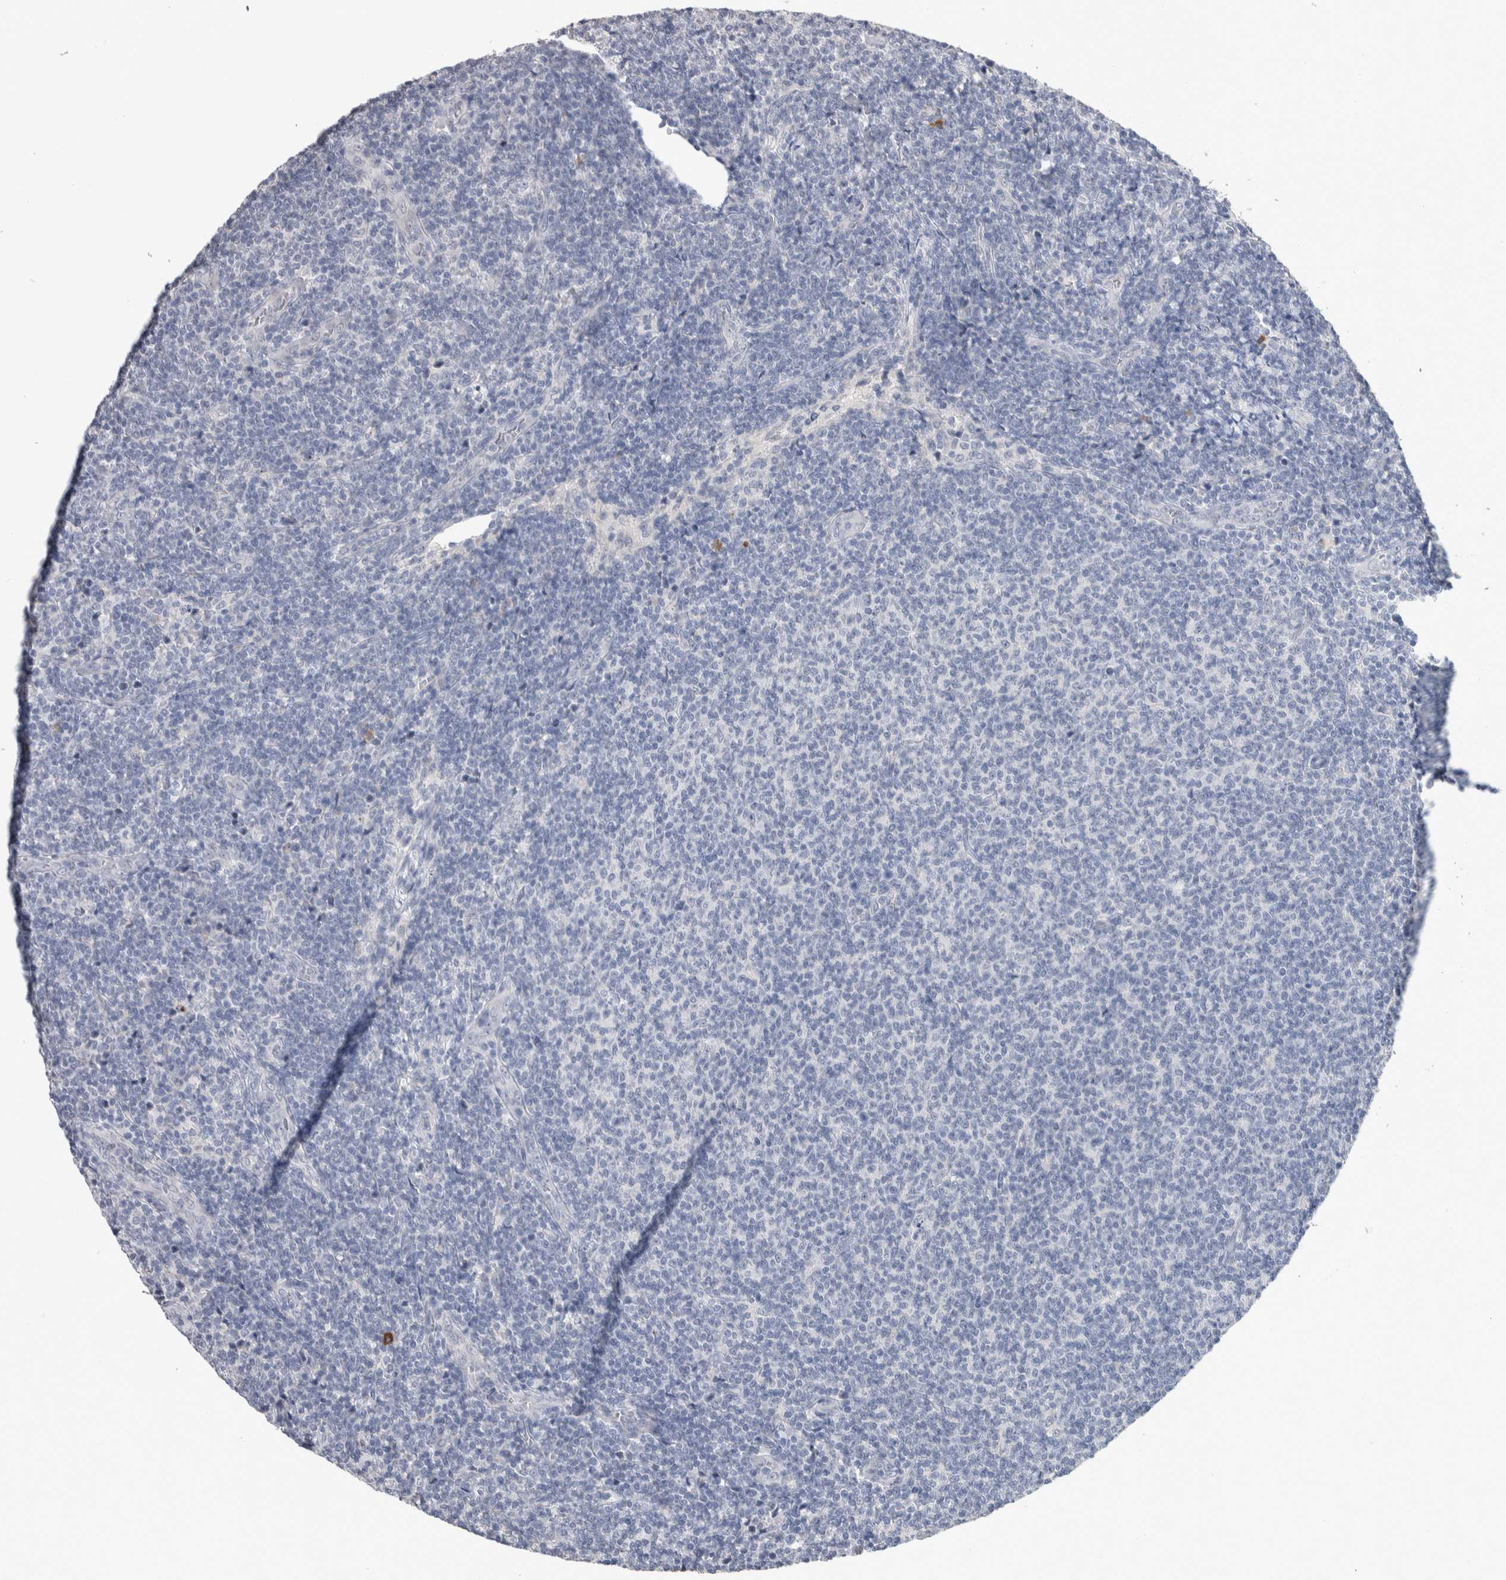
{"staining": {"intensity": "negative", "quantity": "none", "location": "none"}, "tissue": "lymphoma", "cell_type": "Tumor cells", "image_type": "cancer", "snomed": [{"axis": "morphology", "description": "Malignant lymphoma, non-Hodgkin's type, Low grade"}, {"axis": "topography", "description": "Lymph node"}], "caption": "High power microscopy micrograph of an immunohistochemistry photomicrograph of lymphoma, revealing no significant staining in tumor cells.", "gene": "TMEM102", "patient": {"sex": "male", "age": 66}}